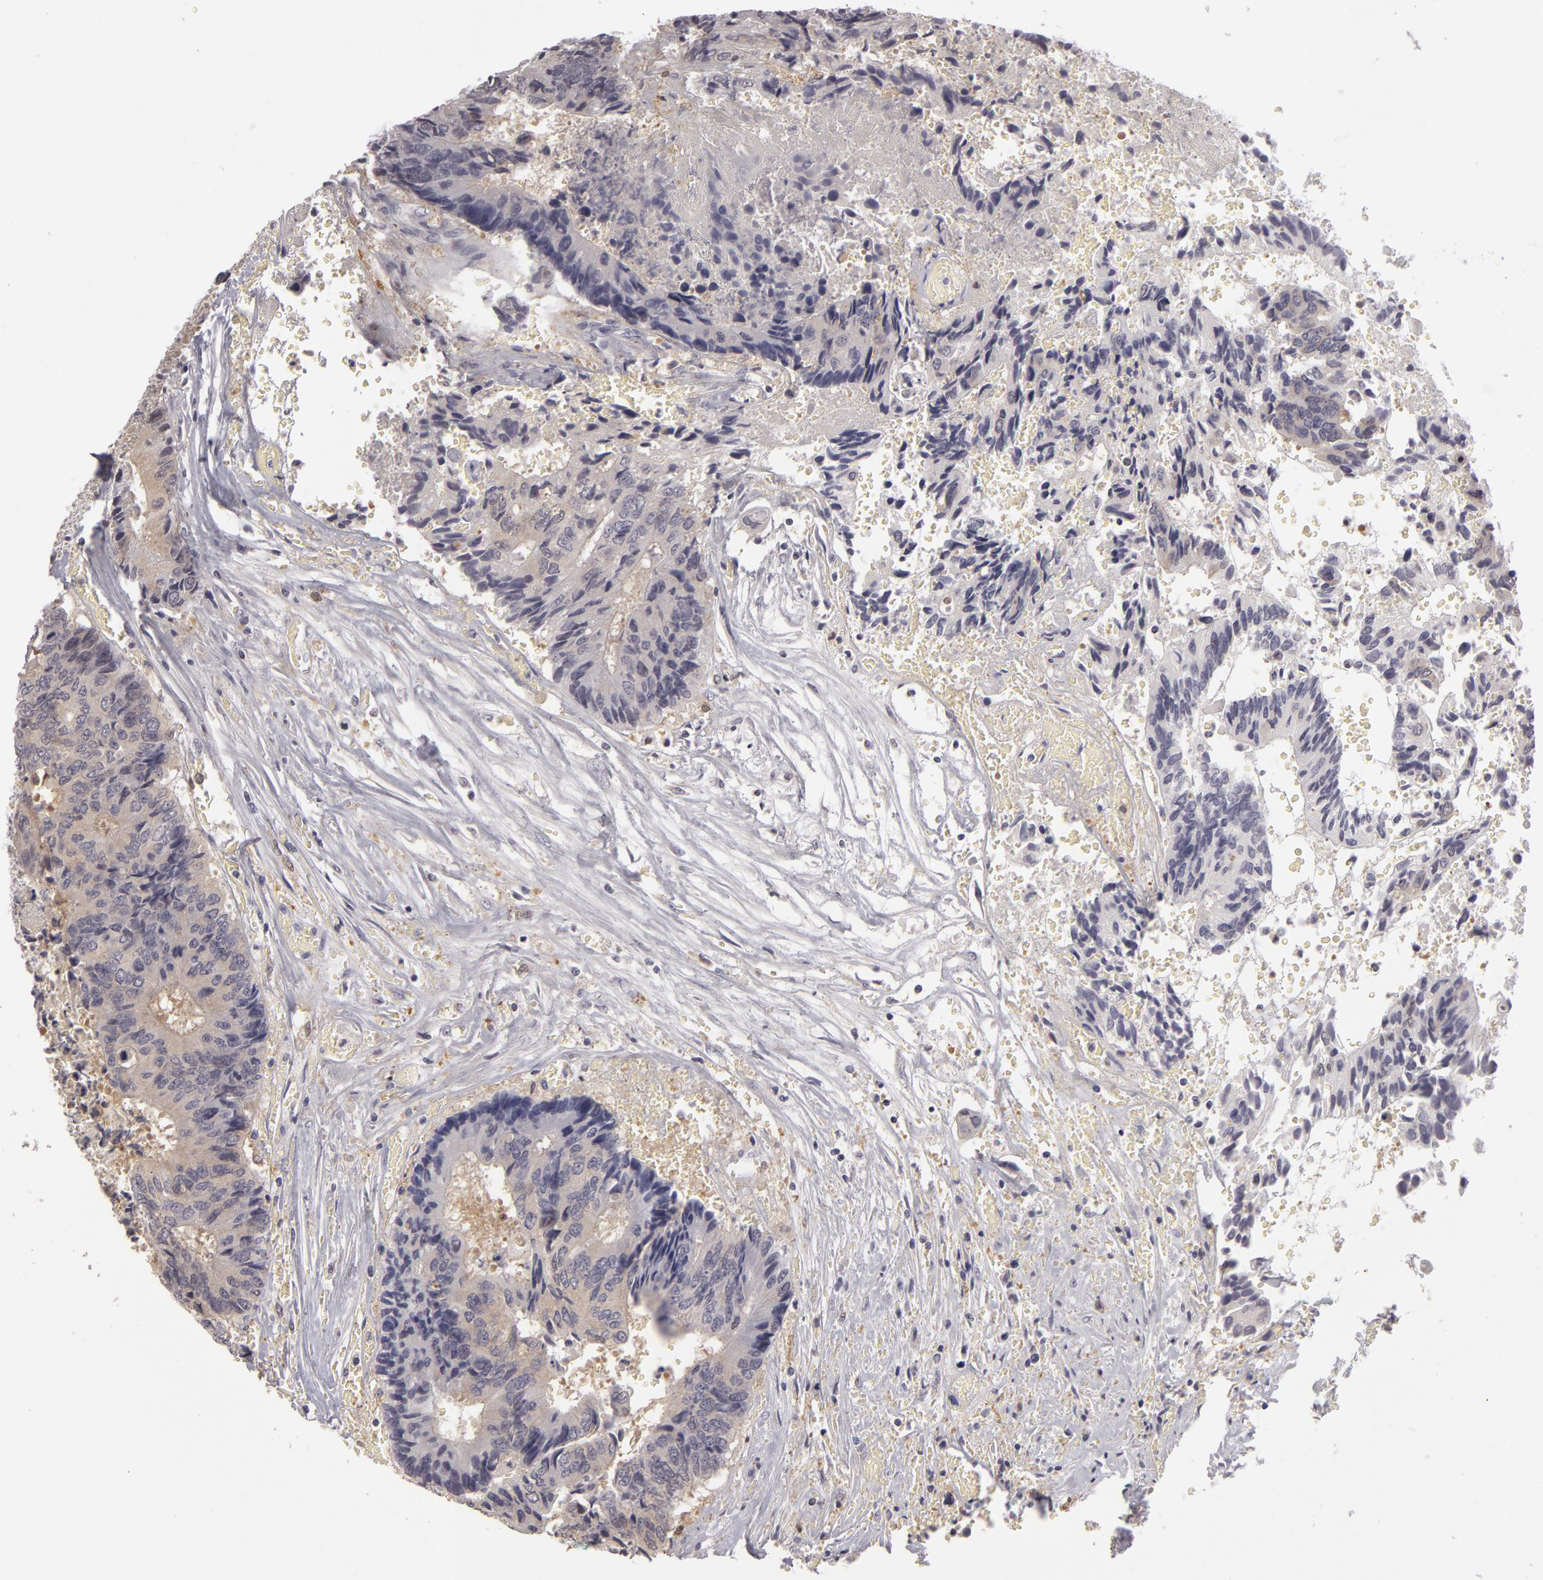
{"staining": {"intensity": "negative", "quantity": "none", "location": "none"}, "tissue": "colorectal cancer", "cell_type": "Tumor cells", "image_type": "cancer", "snomed": [{"axis": "morphology", "description": "Adenocarcinoma, NOS"}, {"axis": "topography", "description": "Rectum"}], "caption": "High magnification brightfield microscopy of colorectal cancer (adenocarcinoma) stained with DAB (brown) and counterstained with hematoxylin (blue): tumor cells show no significant positivity.", "gene": "GNPDA1", "patient": {"sex": "male", "age": 55}}